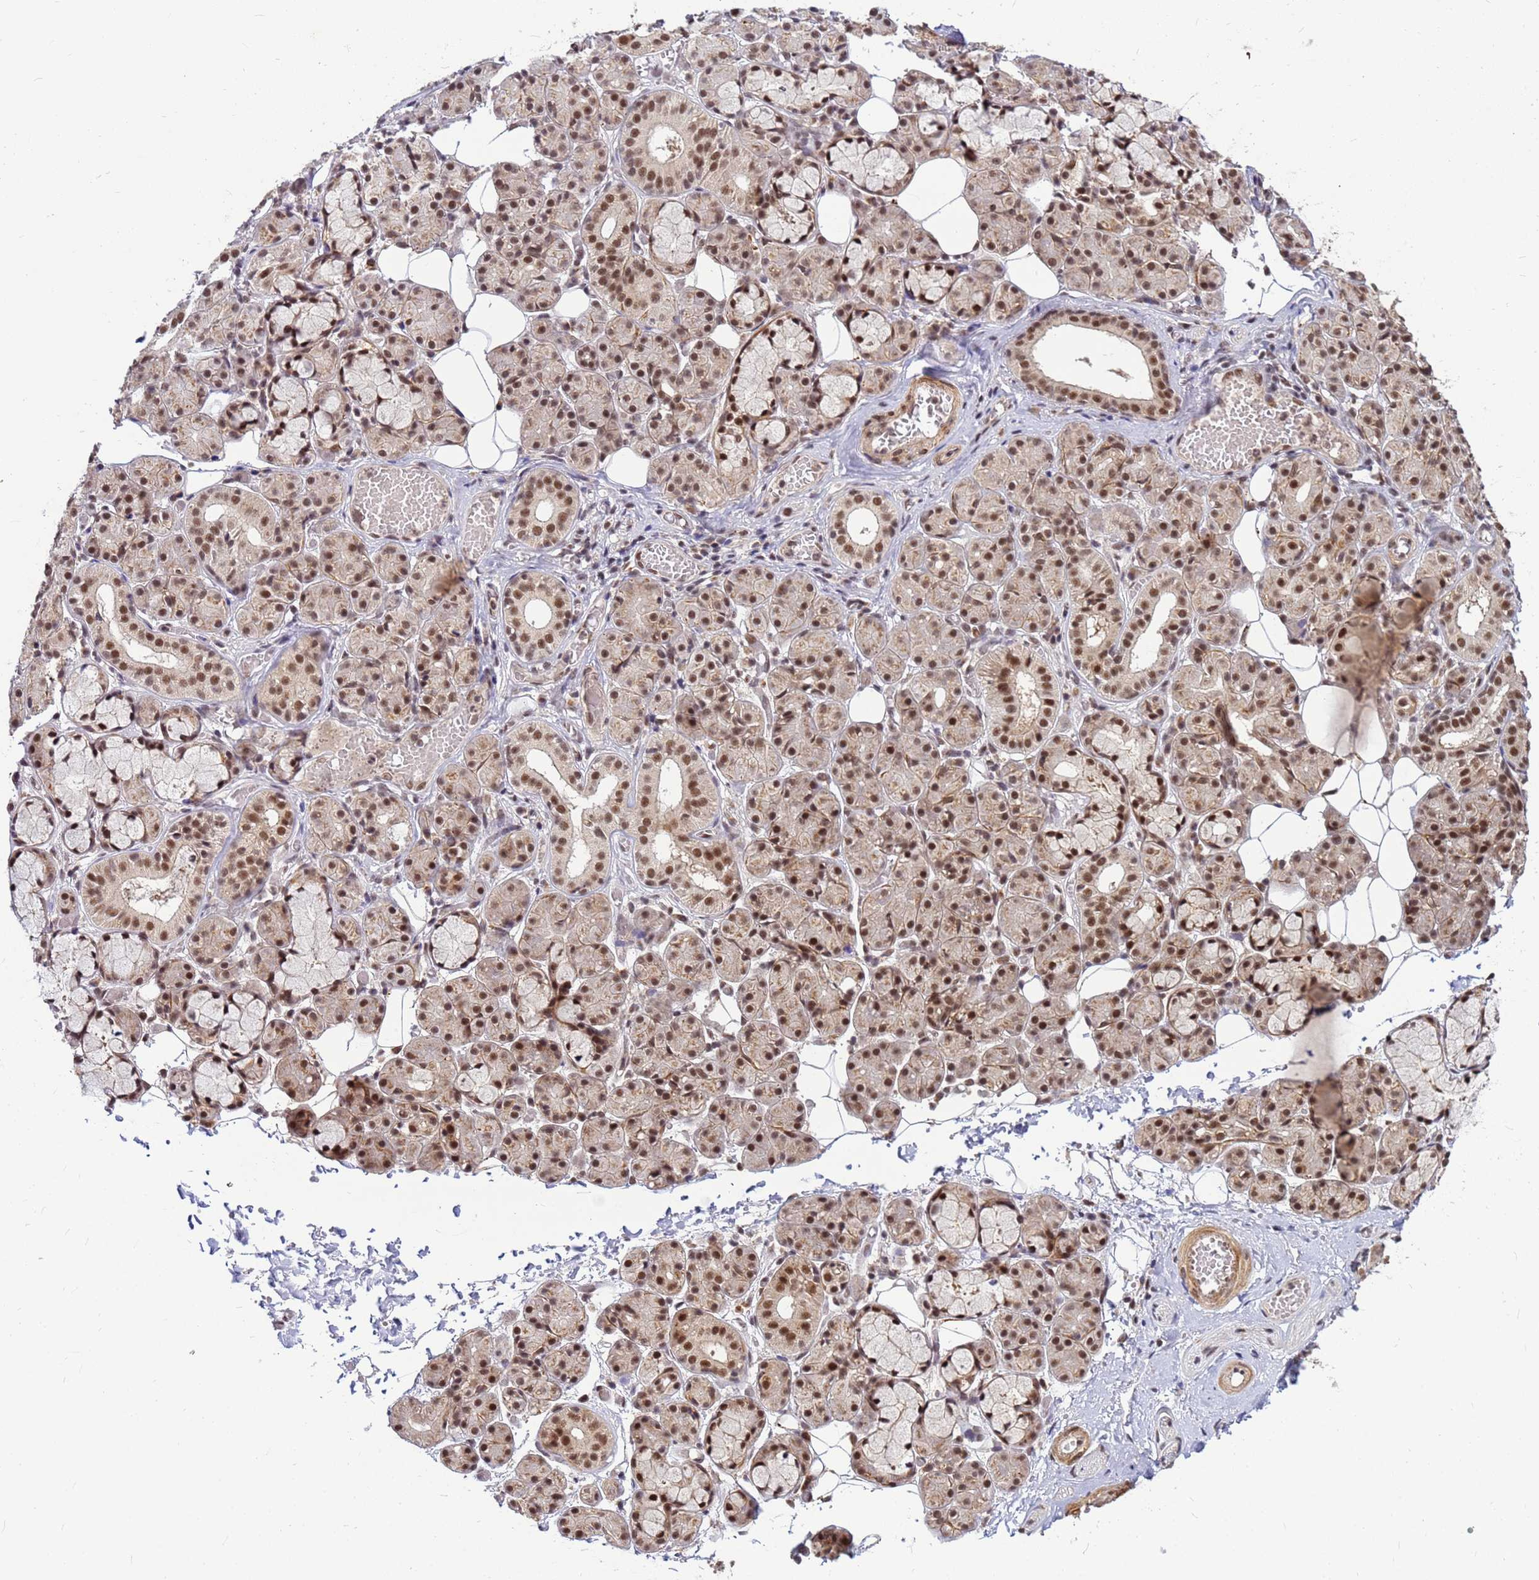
{"staining": {"intensity": "strong", "quantity": ">75%", "location": "cytoplasmic/membranous,nuclear"}, "tissue": "salivary gland", "cell_type": "Glandular cells", "image_type": "normal", "snomed": [{"axis": "morphology", "description": "Normal tissue, NOS"}, {"axis": "topography", "description": "Salivary gland"}], "caption": "A brown stain labels strong cytoplasmic/membranous,nuclear expression of a protein in glandular cells of normal salivary gland.", "gene": "NCBP2", "patient": {"sex": "male", "age": 63}}